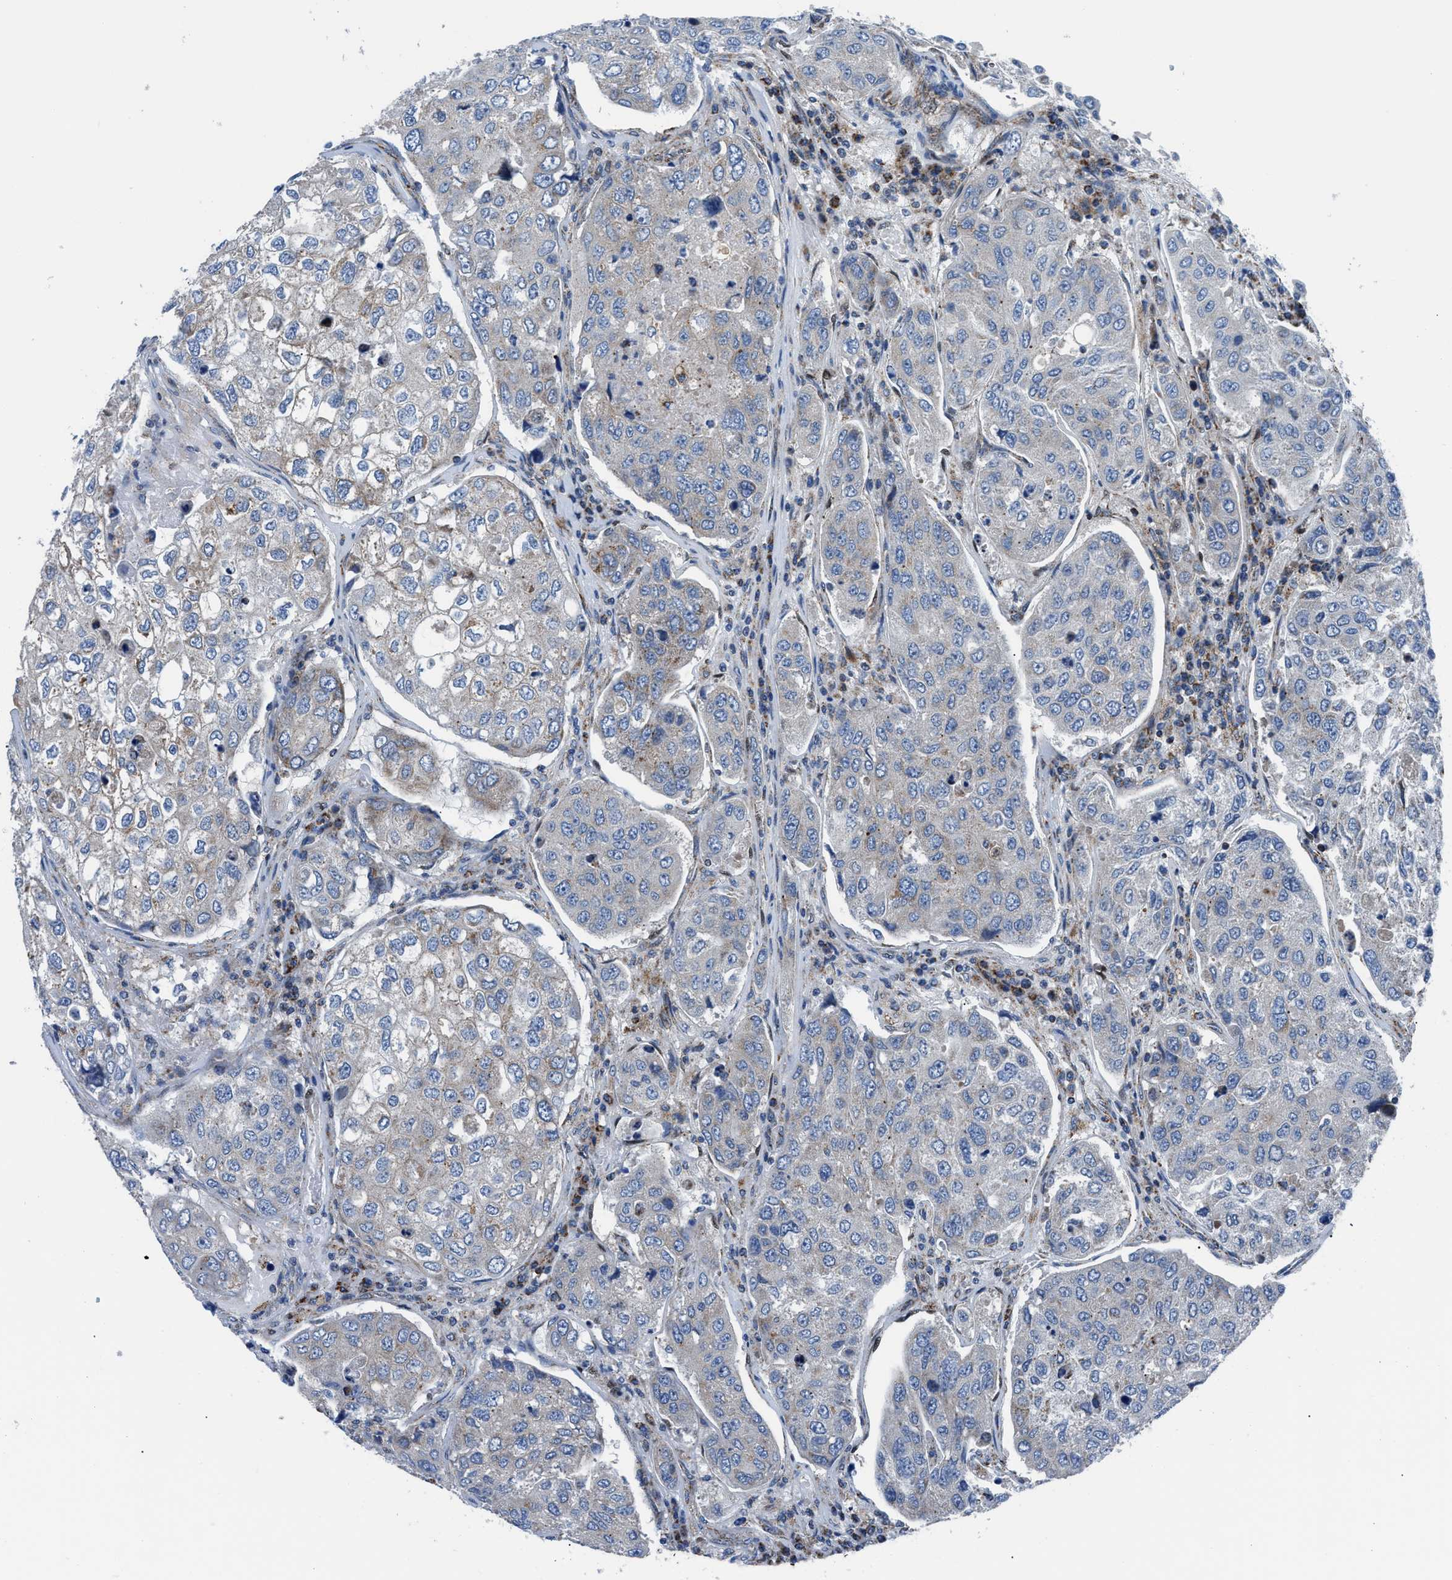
{"staining": {"intensity": "moderate", "quantity": "<25%", "location": "cytoplasmic/membranous"}, "tissue": "urothelial cancer", "cell_type": "Tumor cells", "image_type": "cancer", "snomed": [{"axis": "morphology", "description": "Urothelial carcinoma, High grade"}, {"axis": "topography", "description": "Lymph node"}, {"axis": "topography", "description": "Urinary bladder"}], "caption": "Human urothelial cancer stained with a protein marker demonstrates moderate staining in tumor cells.", "gene": "LMO2", "patient": {"sex": "male", "age": 51}}